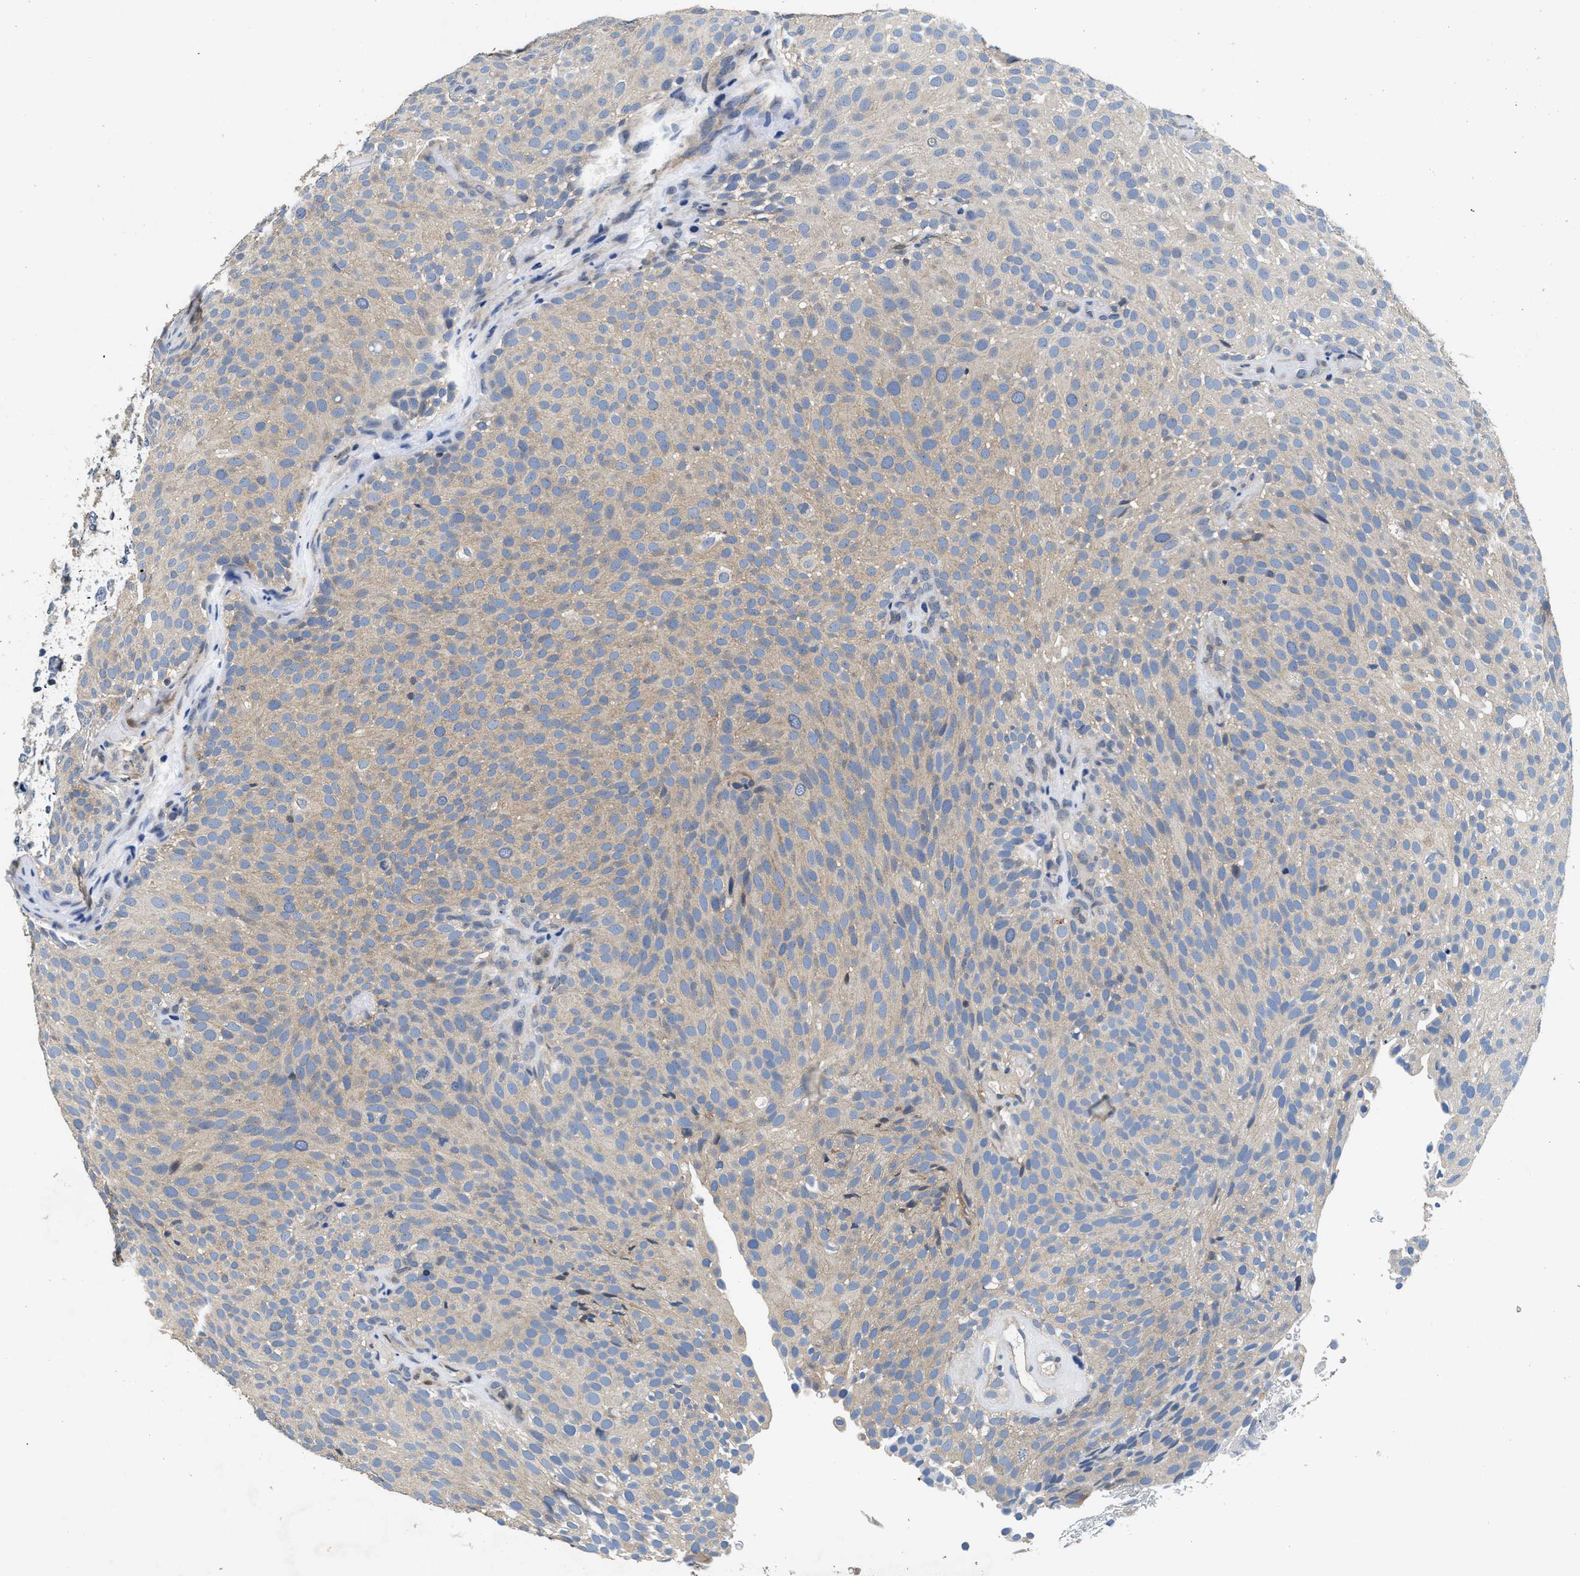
{"staining": {"intensity": "weak", "quantity": ">75%", "location": "cytoplasmic/membranous"}, "tissue": "urothelial cancer", "cell_type": "Tumor cells", "image_type": "cancer", "snomed": [{"axis": "morphology", "description": "Urothelial carcinoma, Low grade"}, {"axis": "topography", "description": "Urinary bladder"}], "caption": "The image displays immunohistochemical staining of urothelial cancer. There is weak cytoplasmic/membranous expression is appreciated in about >75% of tumor cells. (DAB (3,3'-diaminobenzidine) = brown stain, brightfield microscopy at high magnification).", "gene": "ANKIB1", "patient": {"sex": "male", "age": 78}}